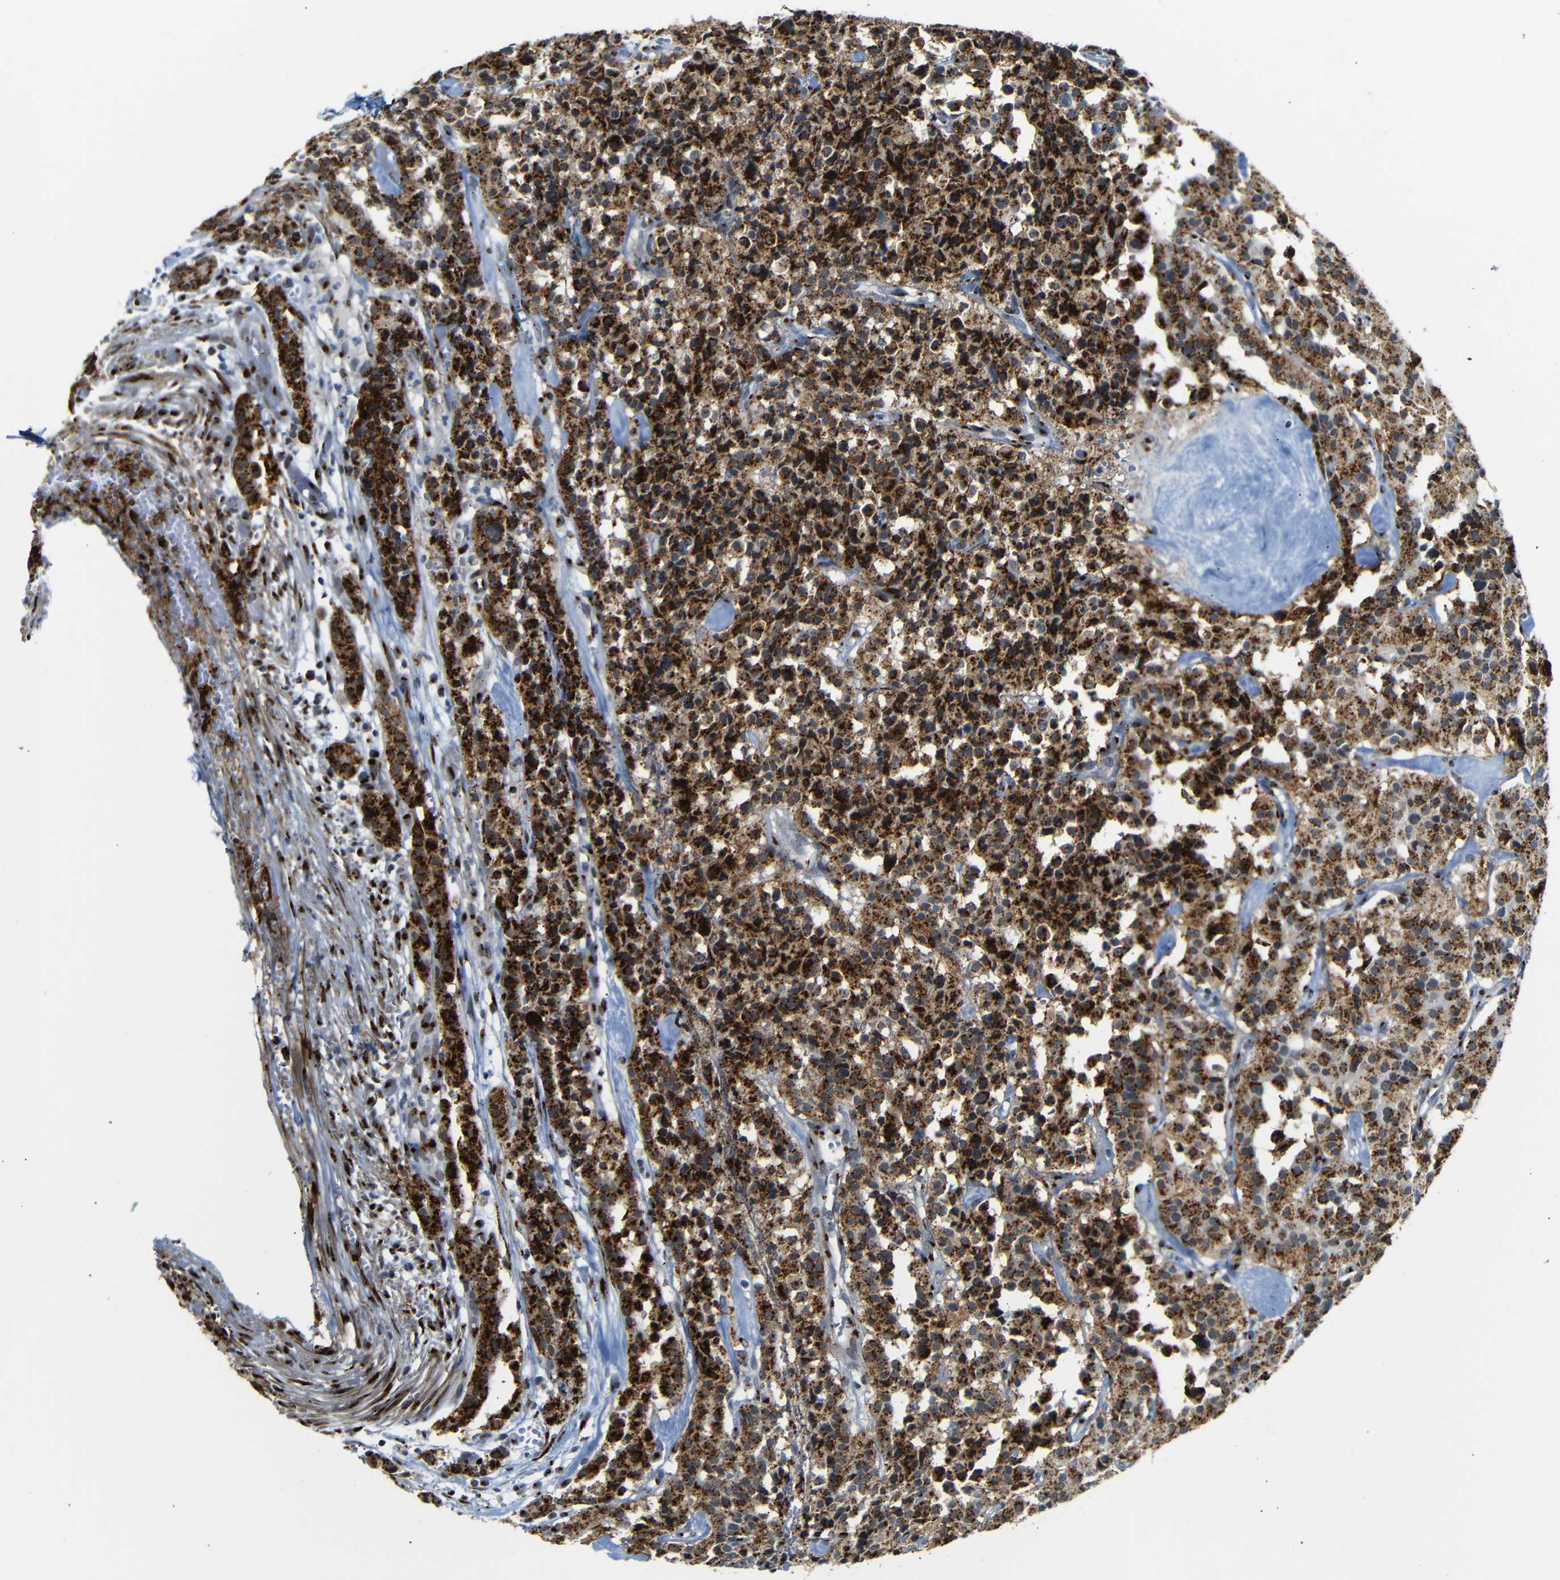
{"staining": {"intensity": "strong", "quantity": ">75%", "location": "cytoplasmic/membranous"}, "tissue": "carcinoid", "cell_type": "Tumor cells", "image_type": "cancer", "snomed": [{"axis": "morphology", "description": "Carcinoid, malignant, NOS"}, {"axis": "topography", "description": "Lung"}], "caption": "Carcinoid stained with a brown dye demonstrates strong cytoplasmic/membranous positive expression in about >75% of tumor cells.", "gene": "TGOLN2", "patient": {"sex": "male", "age": 30}}